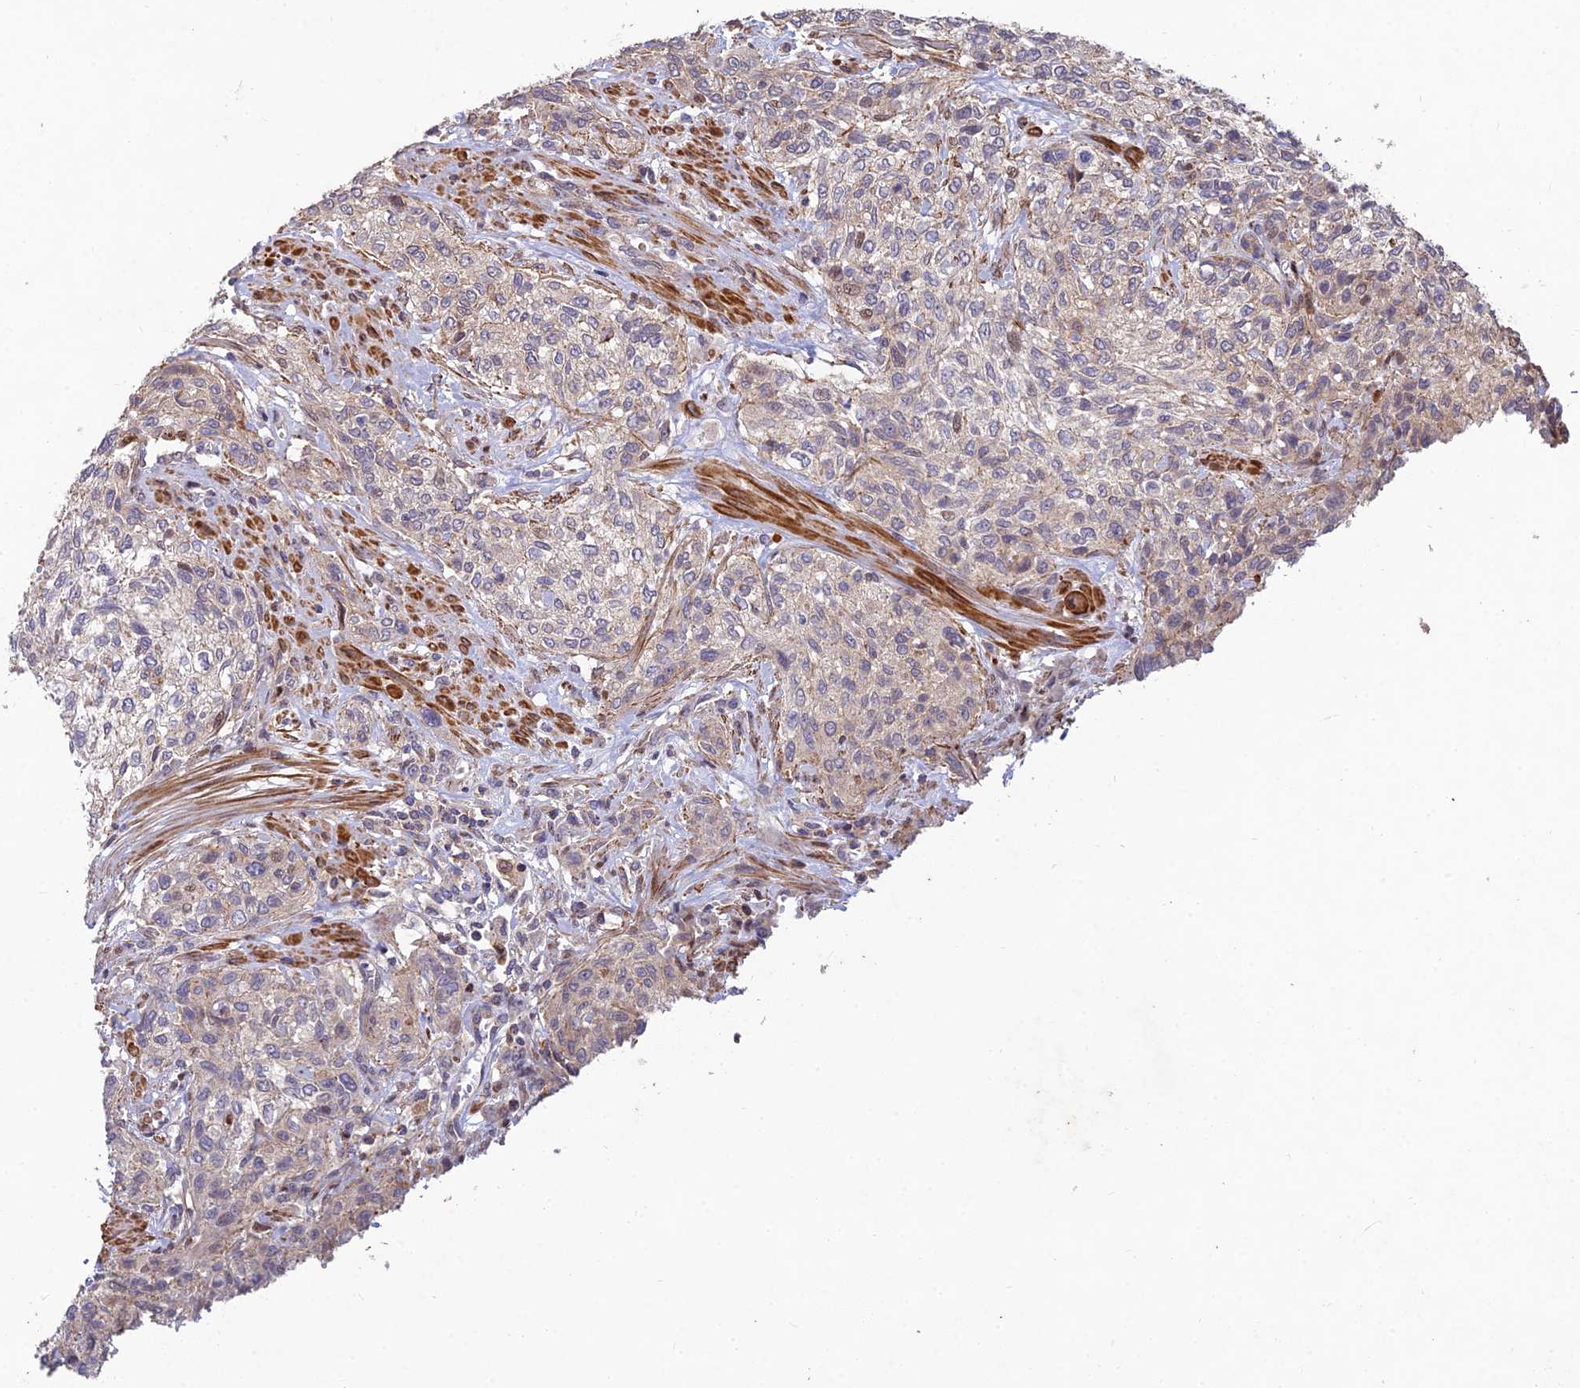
{"staining": {"intensity": "negative", "quantity": "none", "location": "none"}, "tissue": "urothelial cancer", "cell_type": "Tumor cells", "image_type": "cancer", "snomed": [{"axis": "morphology", "description": "Normal tissue, NOS"}, {"axis": "morphology", "description": "Urothelial carcinoma, NOS"}, {"axis": "topography", "description": "Urinary bladder"}, {"axis": "topography", "description": "Peripheral nerve tissue"}], "caption": "Immunohistochemistry (IHC) of transitional cell carcinoma demonstrates no expression in tumor cells.", "gene": "RELCH", "patient": {"sex": "male", "age": 35}}